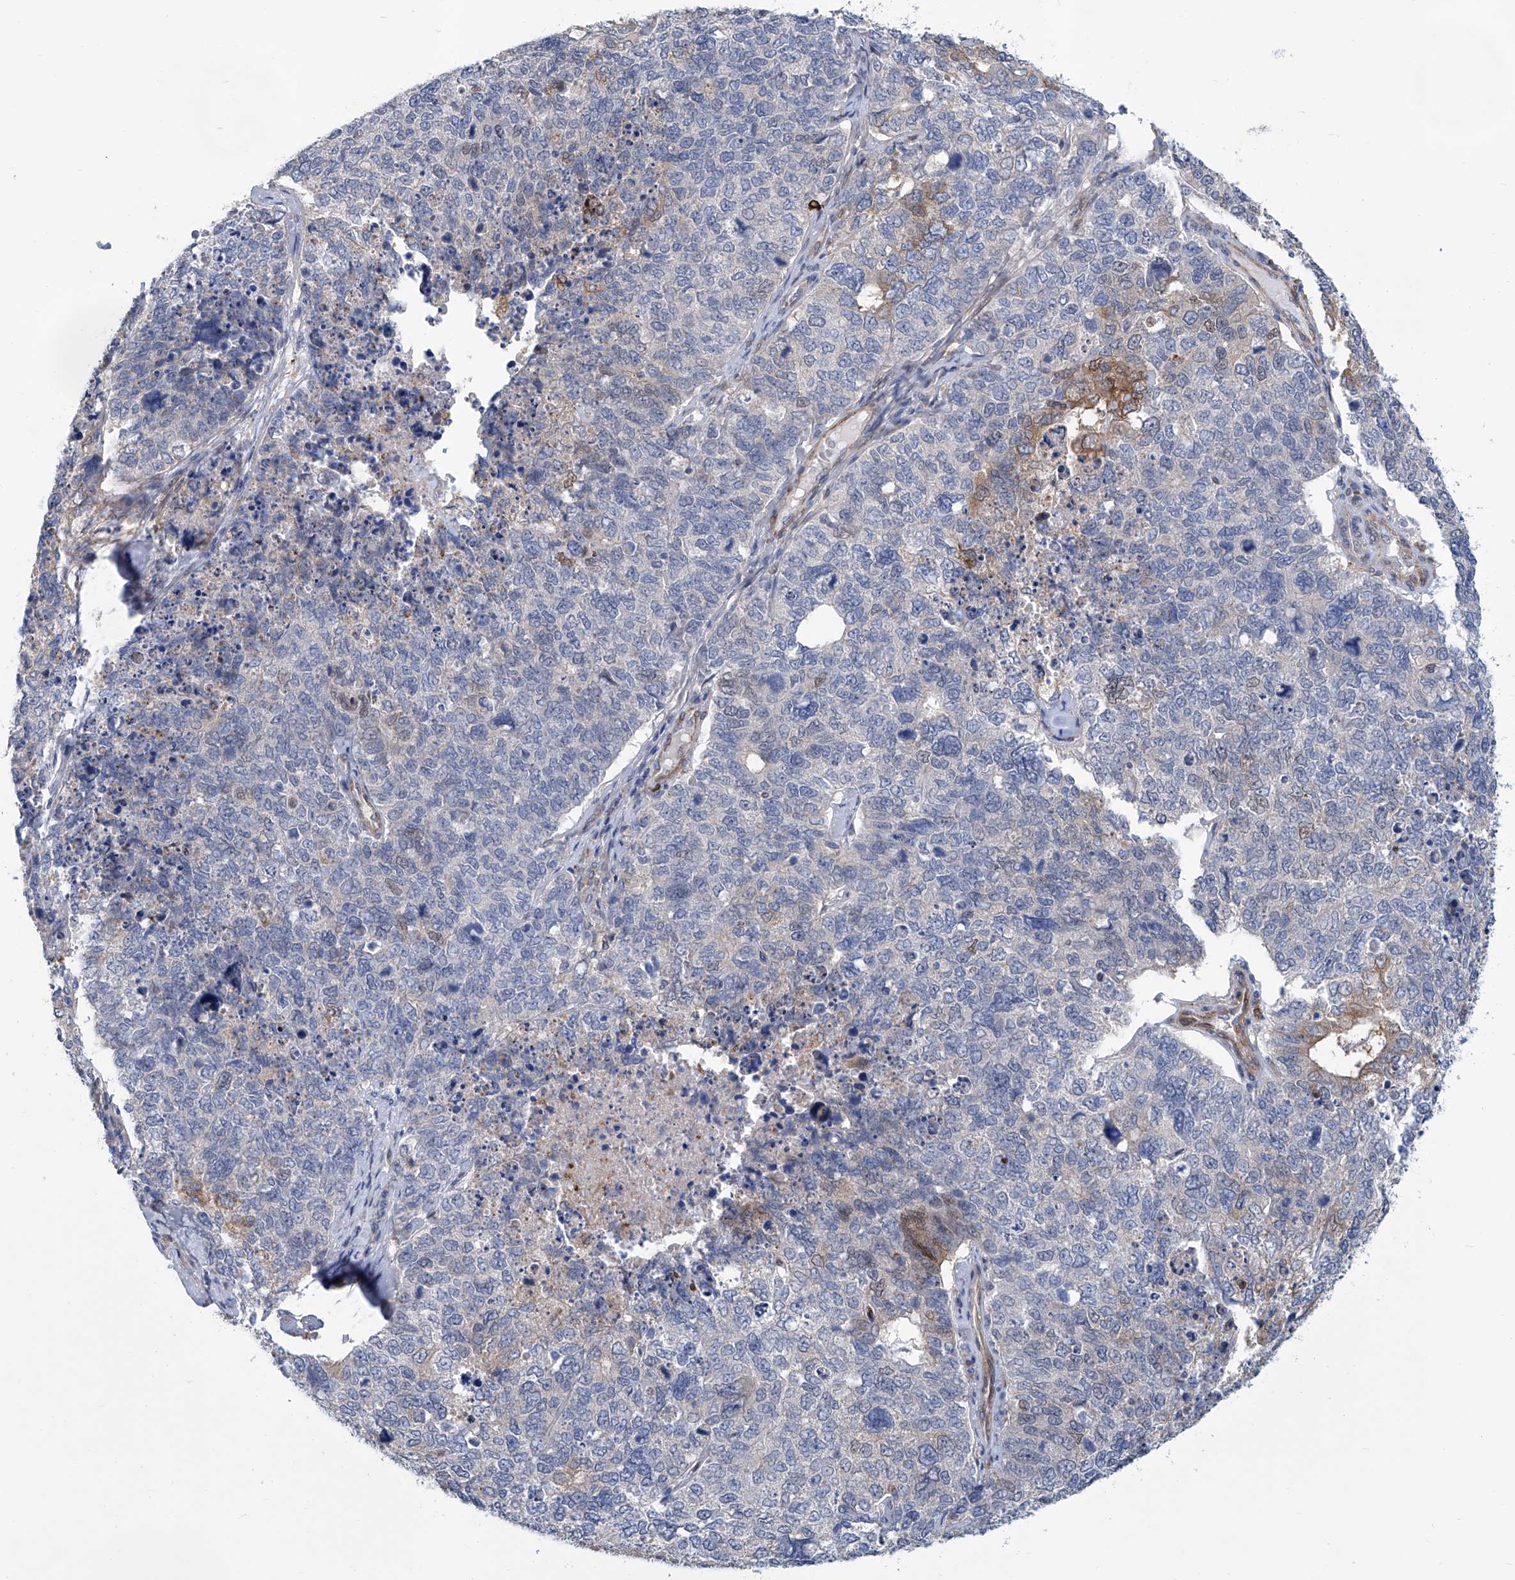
{"staining": {"intensity": "weak", "quantity": "<25%", "location": "cytoplasmic/membranous"}, "tissue": "cervical cancer", "cell_type": "Tumor cells", "image_type": "cancer", "snomed": [{"axis": "morphology", "description": "Squamous cell carcinoma, NOS"}, {"axis": "topography", "description": "Cervix"}], "caption": "Histopathology image shows no significant protein positivity in tumor cells of cervical squamous cell carcinoma.", "gene": "TNN", "patient": {"sex": "female", "age": 63}}